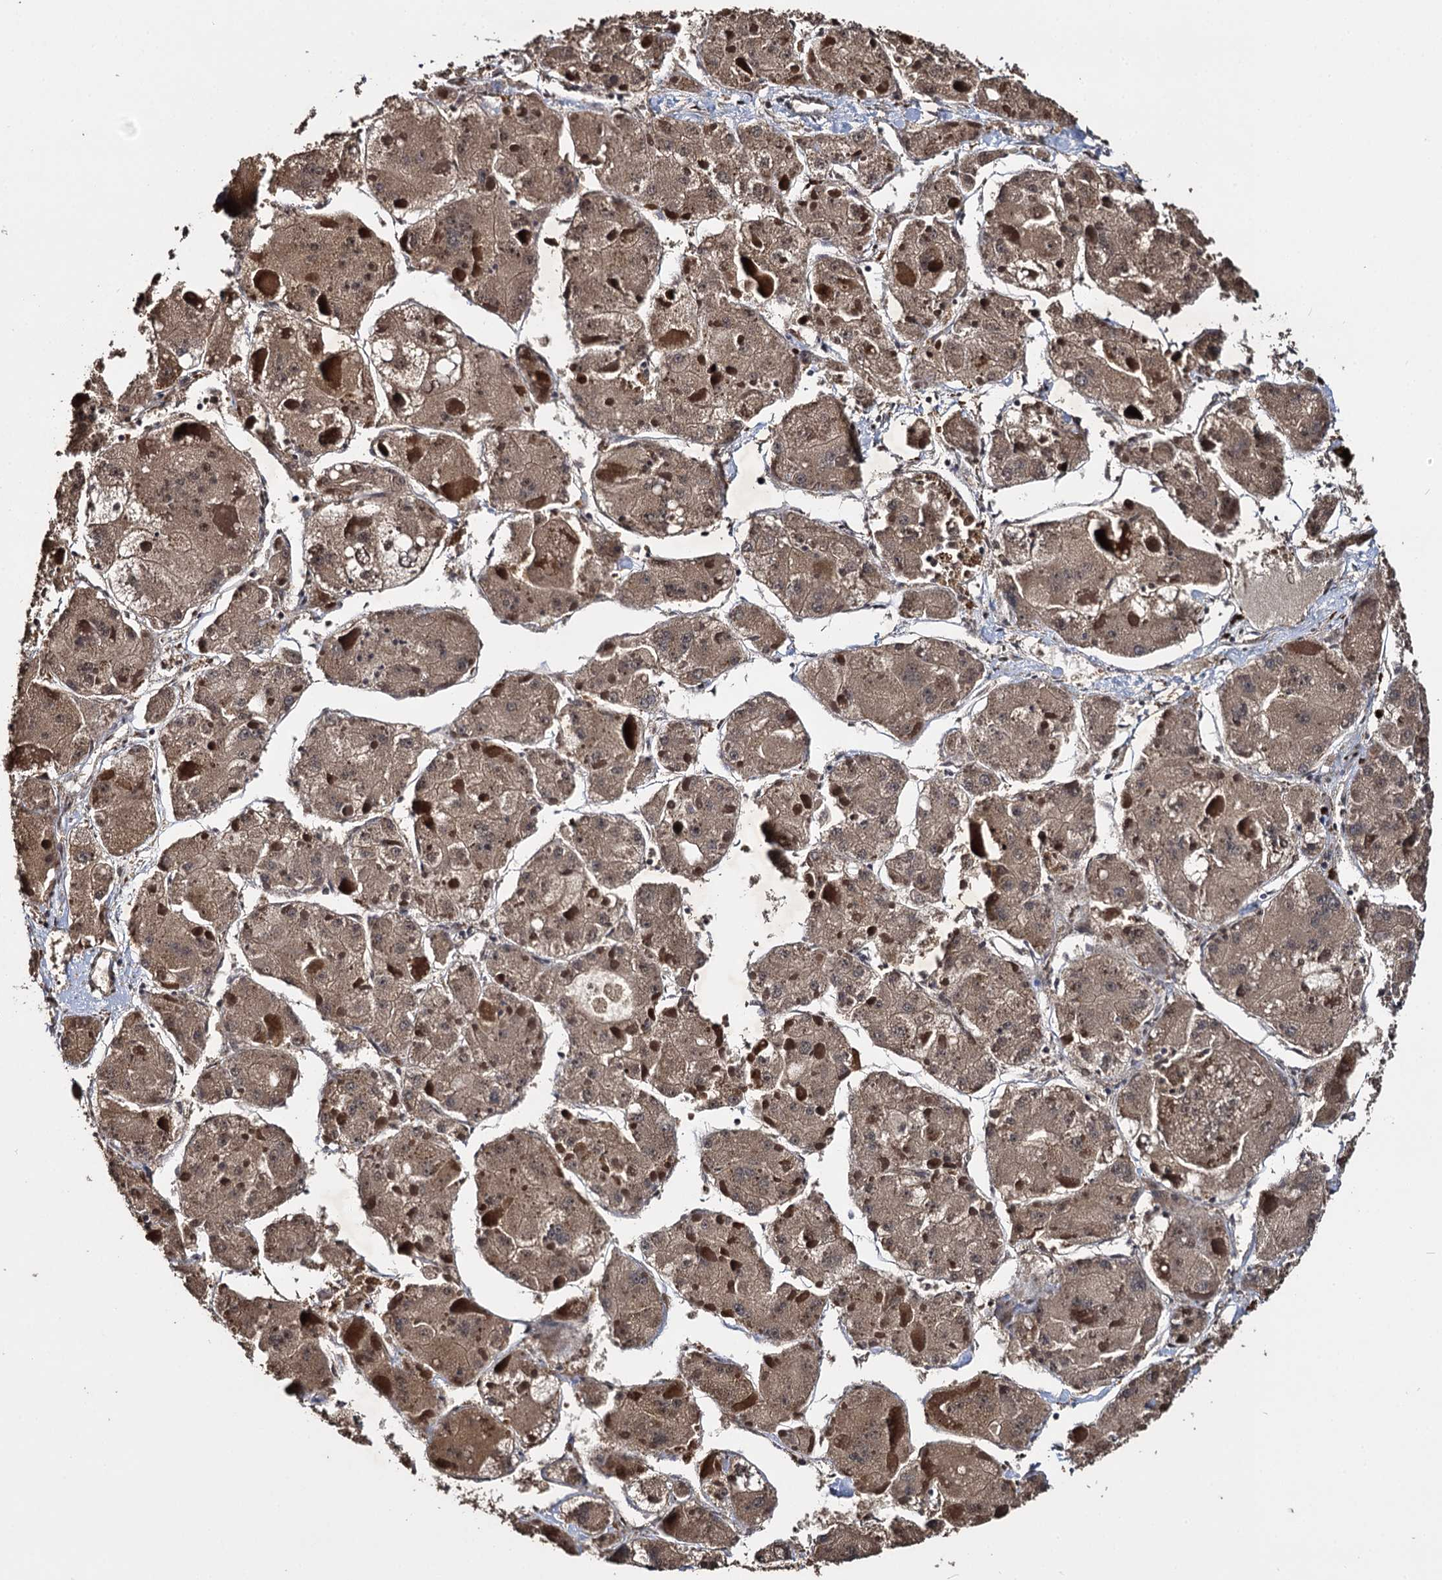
{"staining": {"intensity": "moderate", "quantity": ">75%", "location": "cytoplasmic/membranous"}, "tissue": "liver cancer", "cell_type": "Tumor cells", "image_type": "cancer", "snomed": [{"axis": "morphology", "description": "Carcinoma, Hepatocellular, NOS"}, {"axis": "topography", "description": "Liver"}], "caption": "Protein expression analysis of human liver cancer (hepatocellular carcinoma) reveals moderate cytoplasmic/membranous staining in approximately >75% of tumor cells.", "gene": "SLC46A3", "patient": {"sex": "female", "age": 73}}